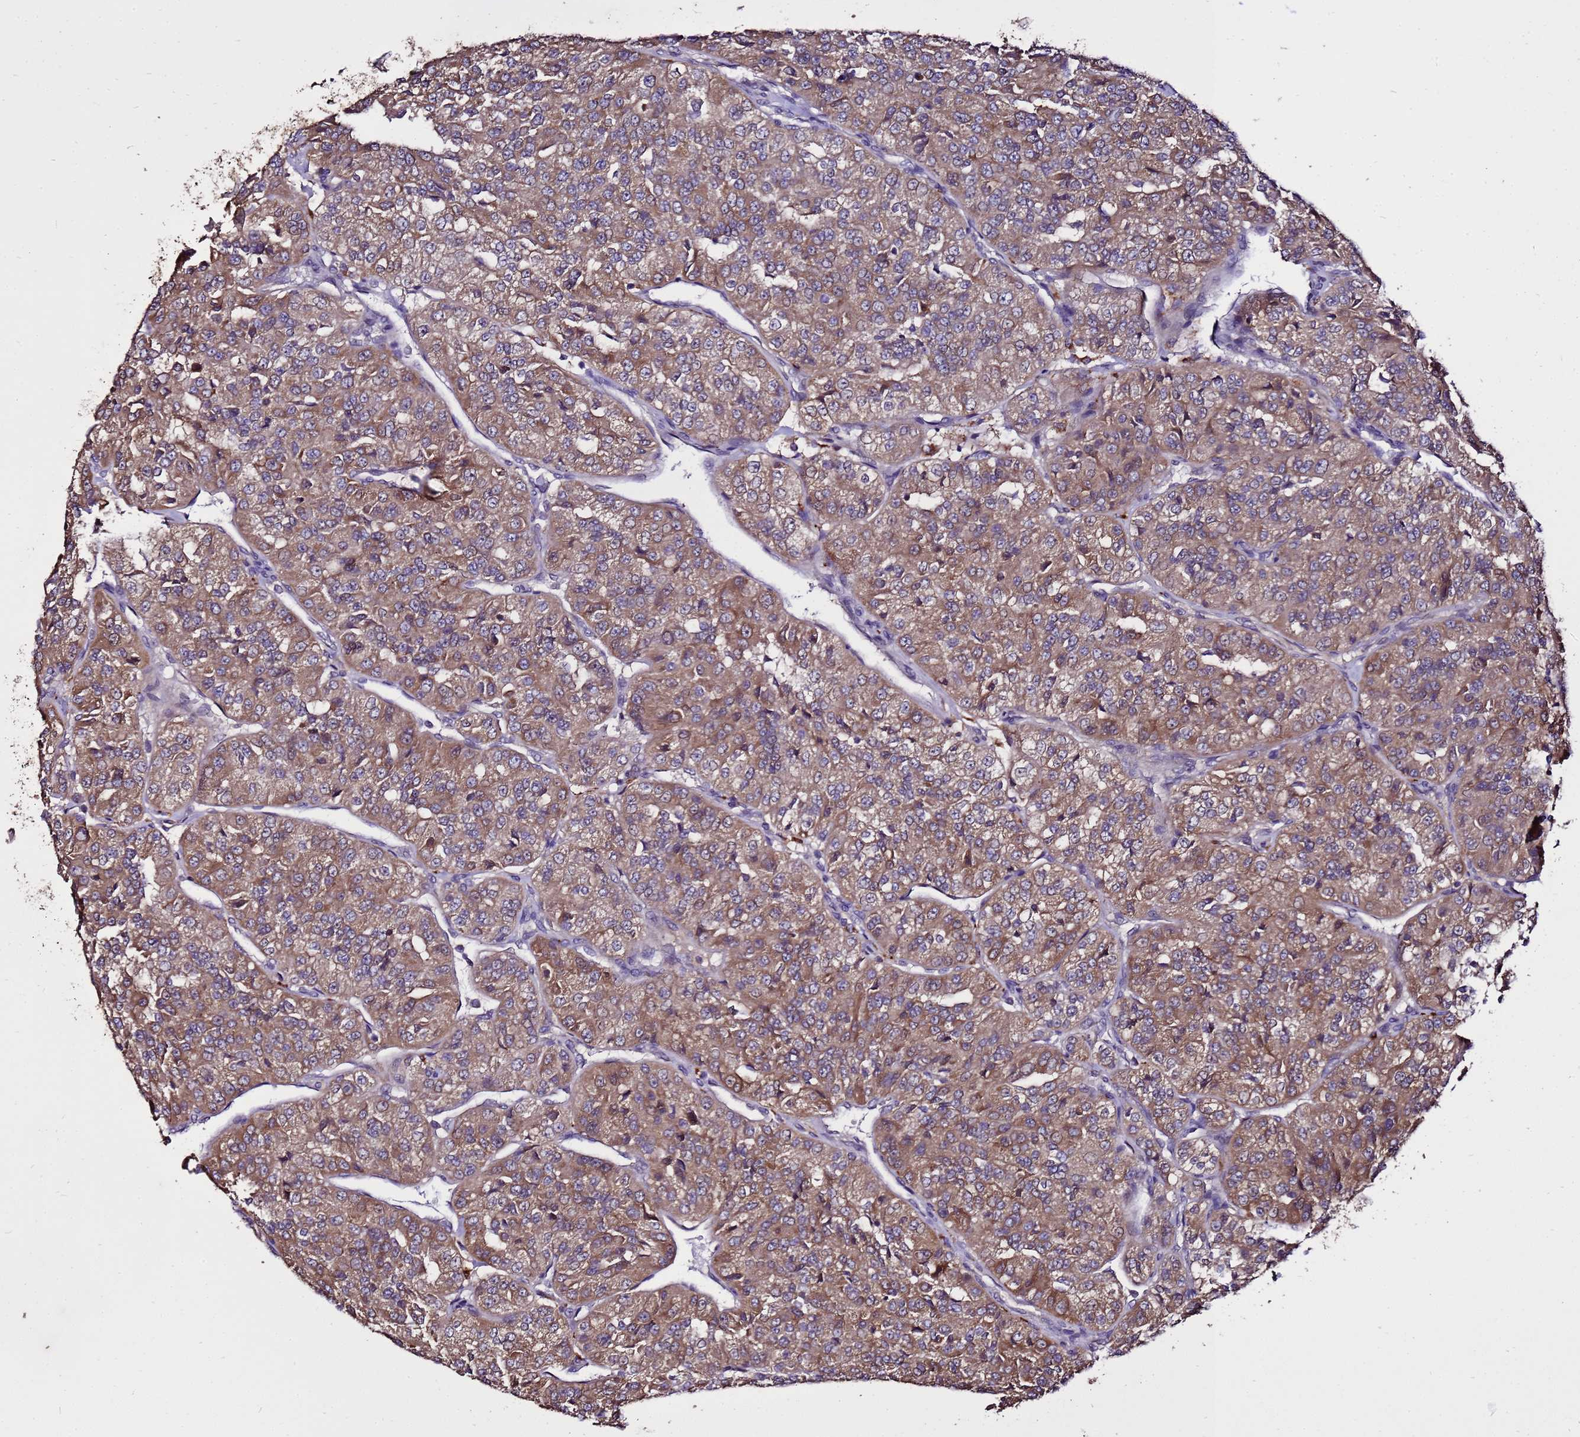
{"staining": {"intensity": "moderate", "quantity": ">75%", "location": "cytoplasmic/membranous"}, "tissue": "renal cancer", "cell_type": "Tumor cells", "image_type": "cancer", "snomed": [{"axis": "morphology", "description": "Adenocarcinoma, NOS"}, {"axis": "topography", "description": "Kidney"}], "caption": "Tumor cells show medium levels of moderate cytoplasmic/membranous staining in approximately >75% of cells in renal cancer.", "gene": "ZNF329", "patient": {"sex": "female", "age": 63}}